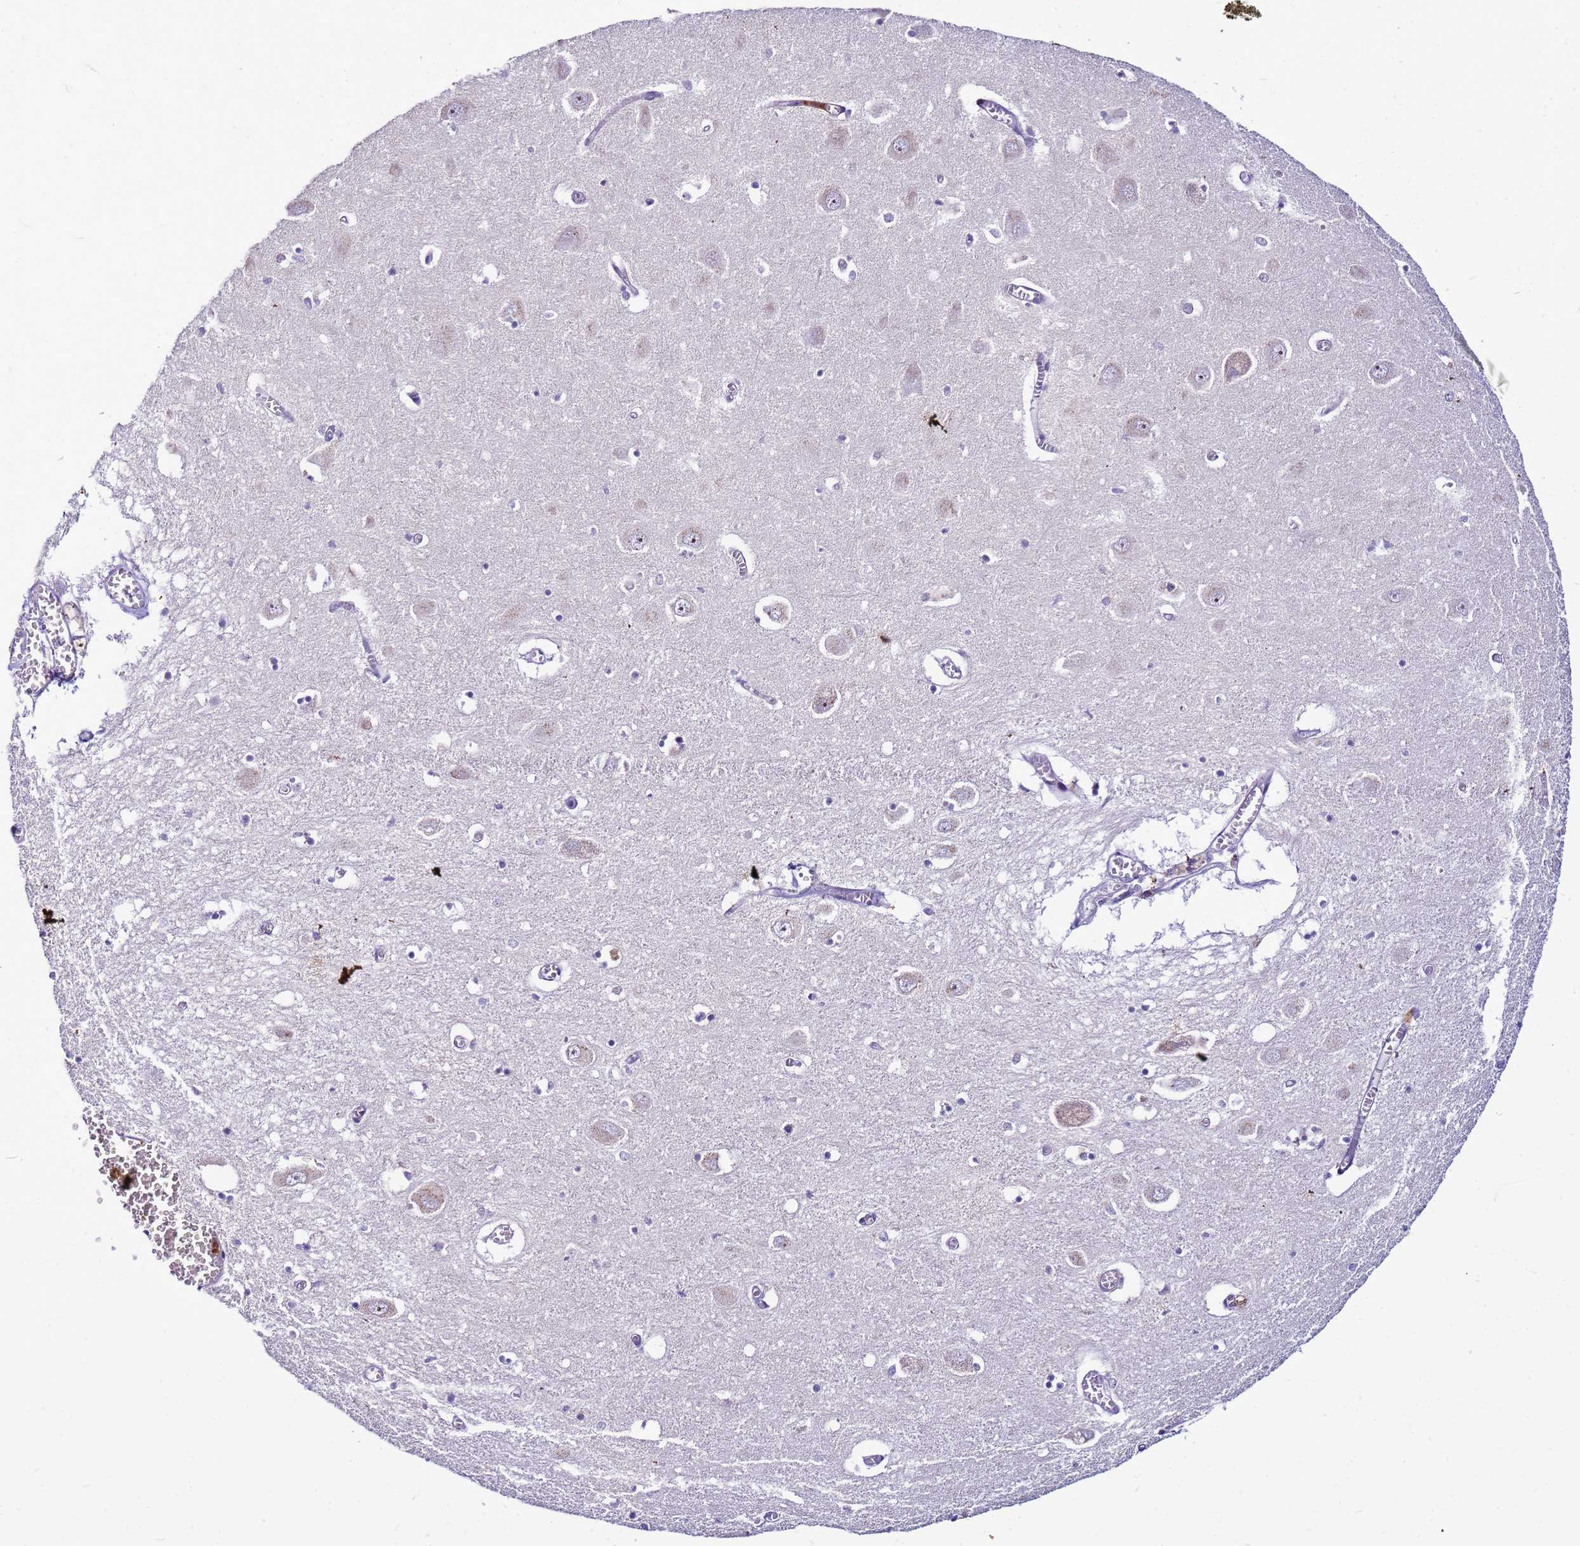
{"staining": {"intensity": "negative", "quantity": "none", "location": "none"}, "tissue": "hippocampus", "cell_type": "Glial cells", "image_type": "normal", "snomed": [{"axis": "morphology", "description": "Normal tissue, NOS"}, {"axis": "topography", "description": "Hippocampus"}], "caption": "Immunohistochemistry (IHC) photomicrograph of benign hippocampus stained for a protein (brown), which displays no expression in glial cells. (DAB (3,3'-diaminobenzidine) immunohistochemistry (IHC) visualized using brightfield microscopy, high magnification).", "gene": "VPS4B", "patient": {"sex": "male", "age": 70}}